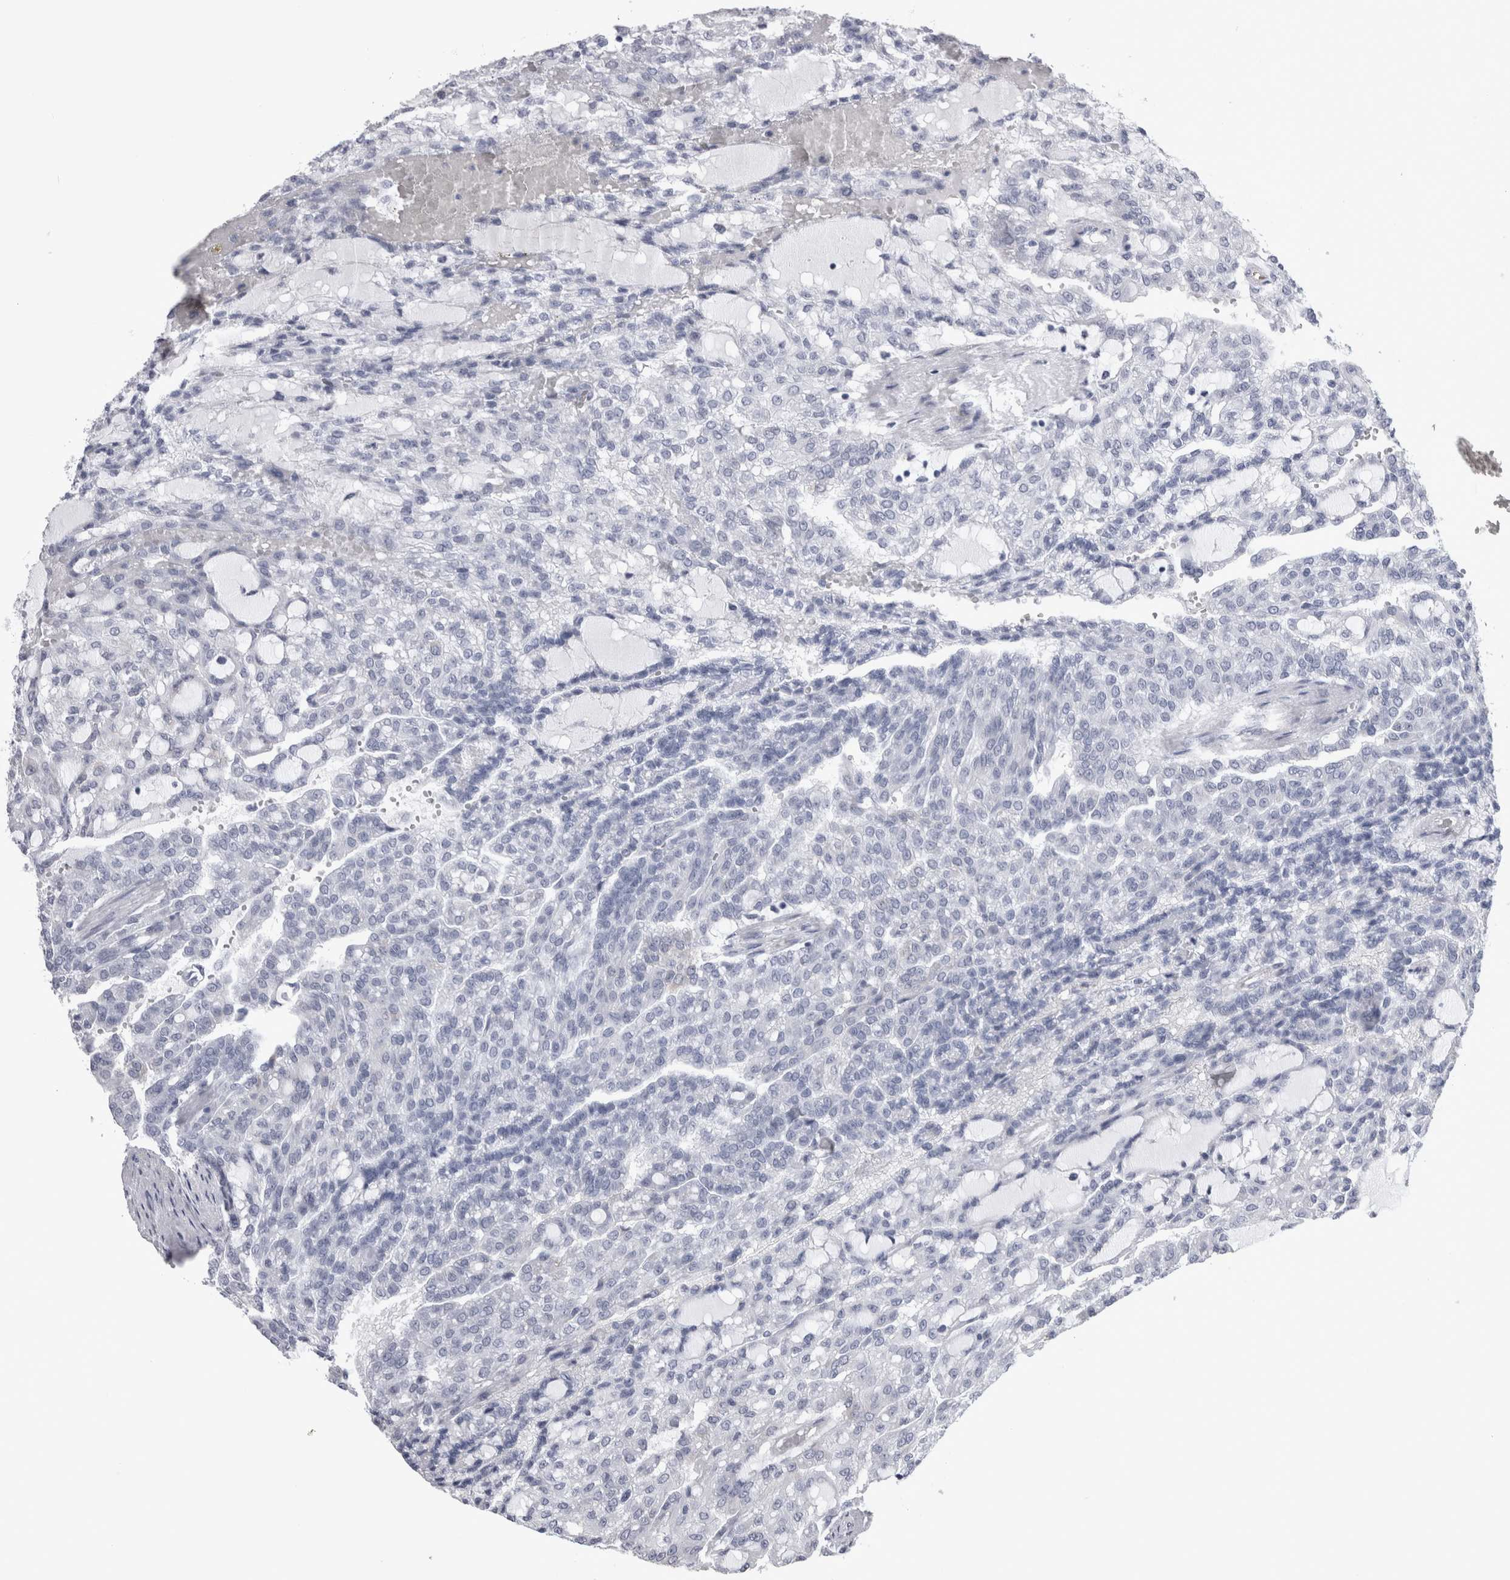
{"staining": {"intensity": "negative", "quantity": "none", "location": "none"}, "tissue": "renal cancer", "cell_type": "Tumor cells", "image_type": "cancer", "snomed": [{"axis": "morphology", "description": "Adenocarcinoma, NOS"}, {"axis": "topography", "description": "Kidney"}], "caption": "IHC of human renal cancer exhibits no staining in tumor cells.", "gene": "ACOT7", "patient": {"sex": "male", "age": 63}}